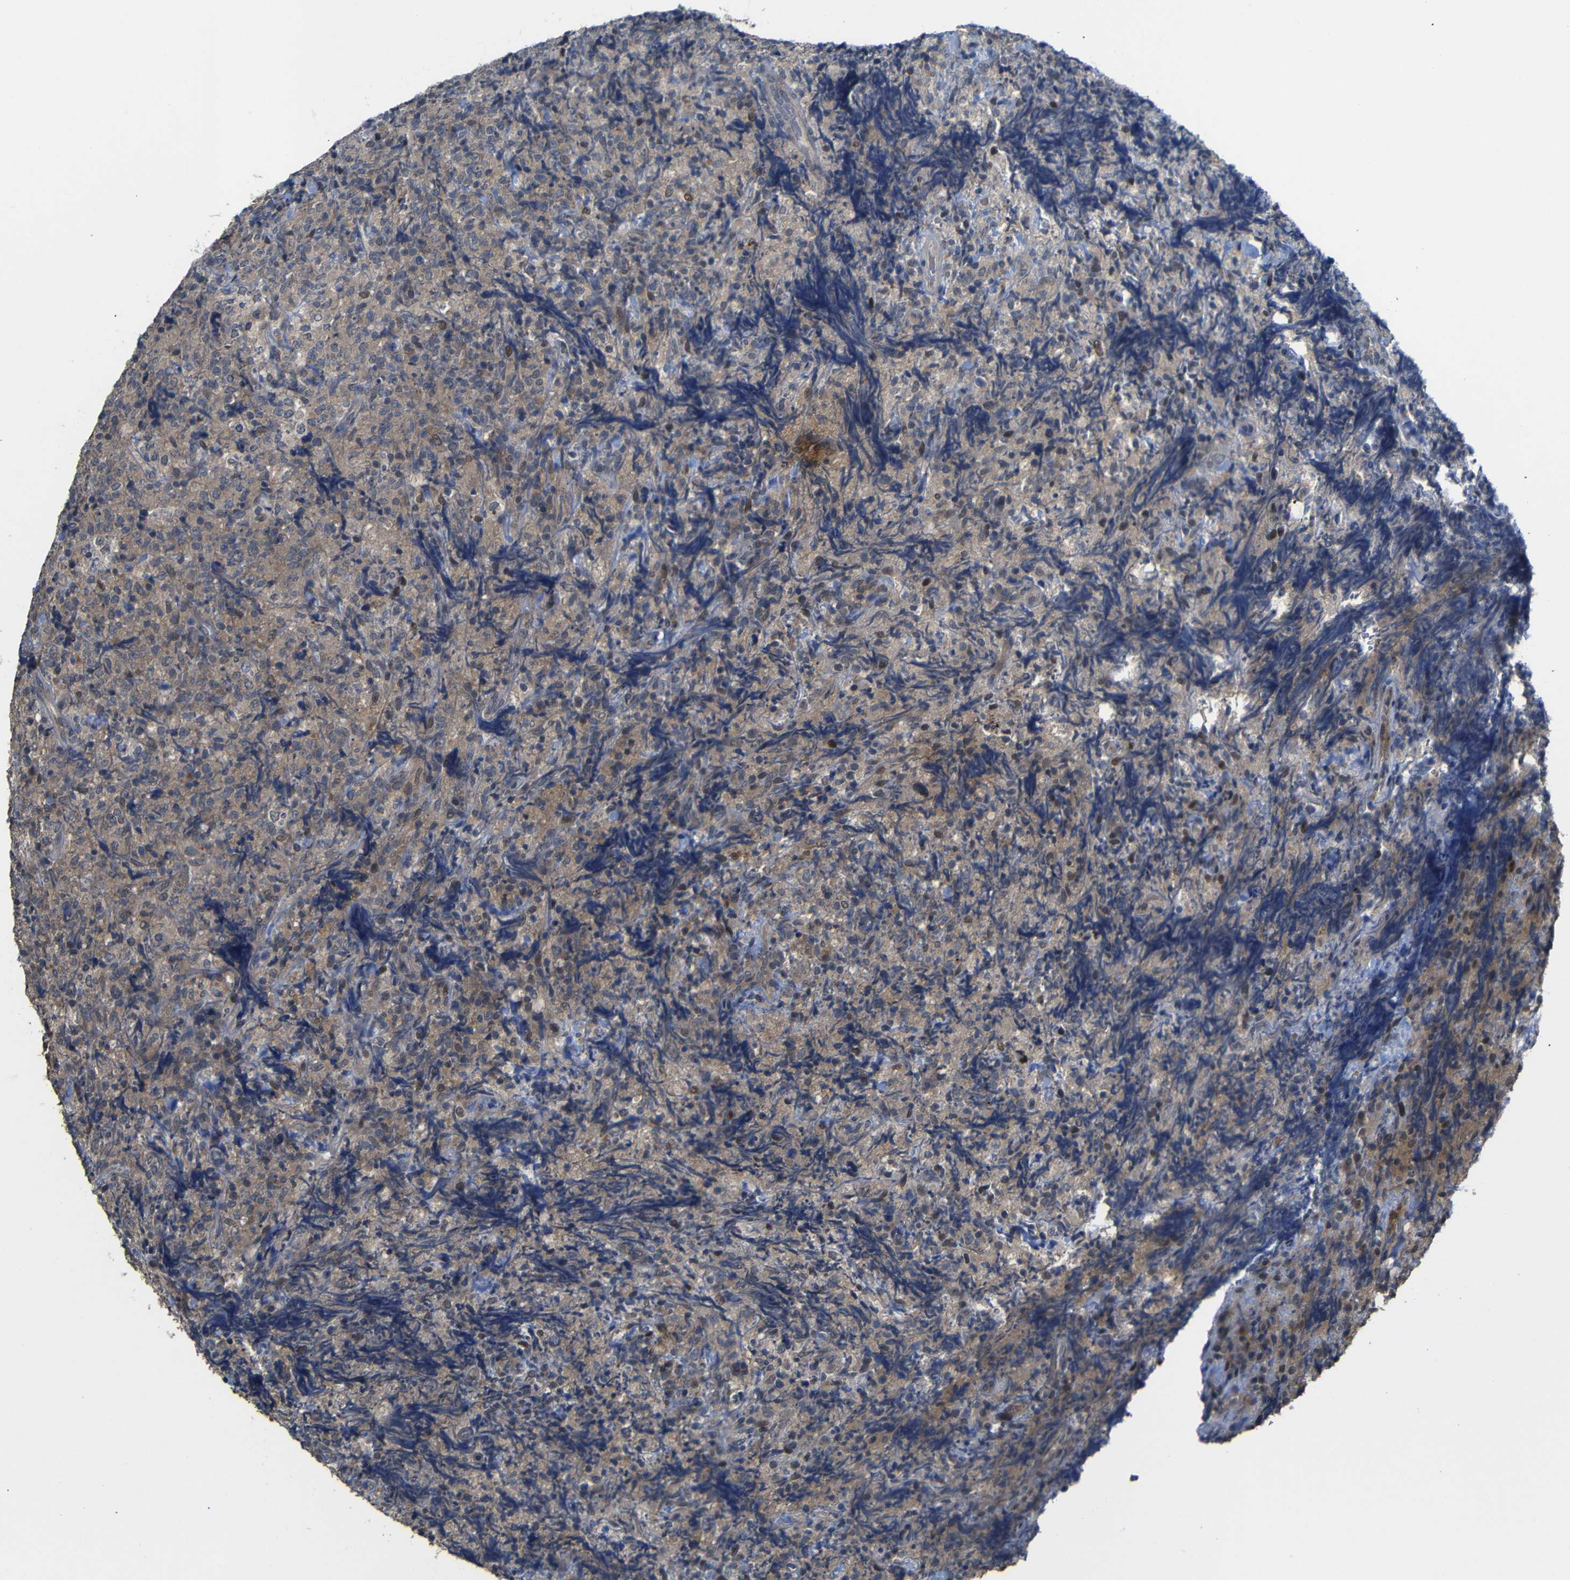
{"staining": {"intensity": "moderate", "quantity": "<25%", "location": "nuclear"}, "tissue": "lymphoma", "cell_type": "Tumor cells", "image_type": "cancer", "snomed": [{"axis": "morphology", "description": "Malignant lymphoma, non-Hodgkin's type, High grade"}, {"axis": "topography", "description": "Tonsil"}], "caption": "High-magnification brightfield microscopy of high-grade malignant lymphoma, non-Hodgkin's type stained with DAB (brown) and counterstained with hematoxylin (blue). tumor cells exhibit moderate nuclear staining is identified in about<25% of cells.", "gene": "ATG12", "patient": {"sex": "female", "age": 36}}